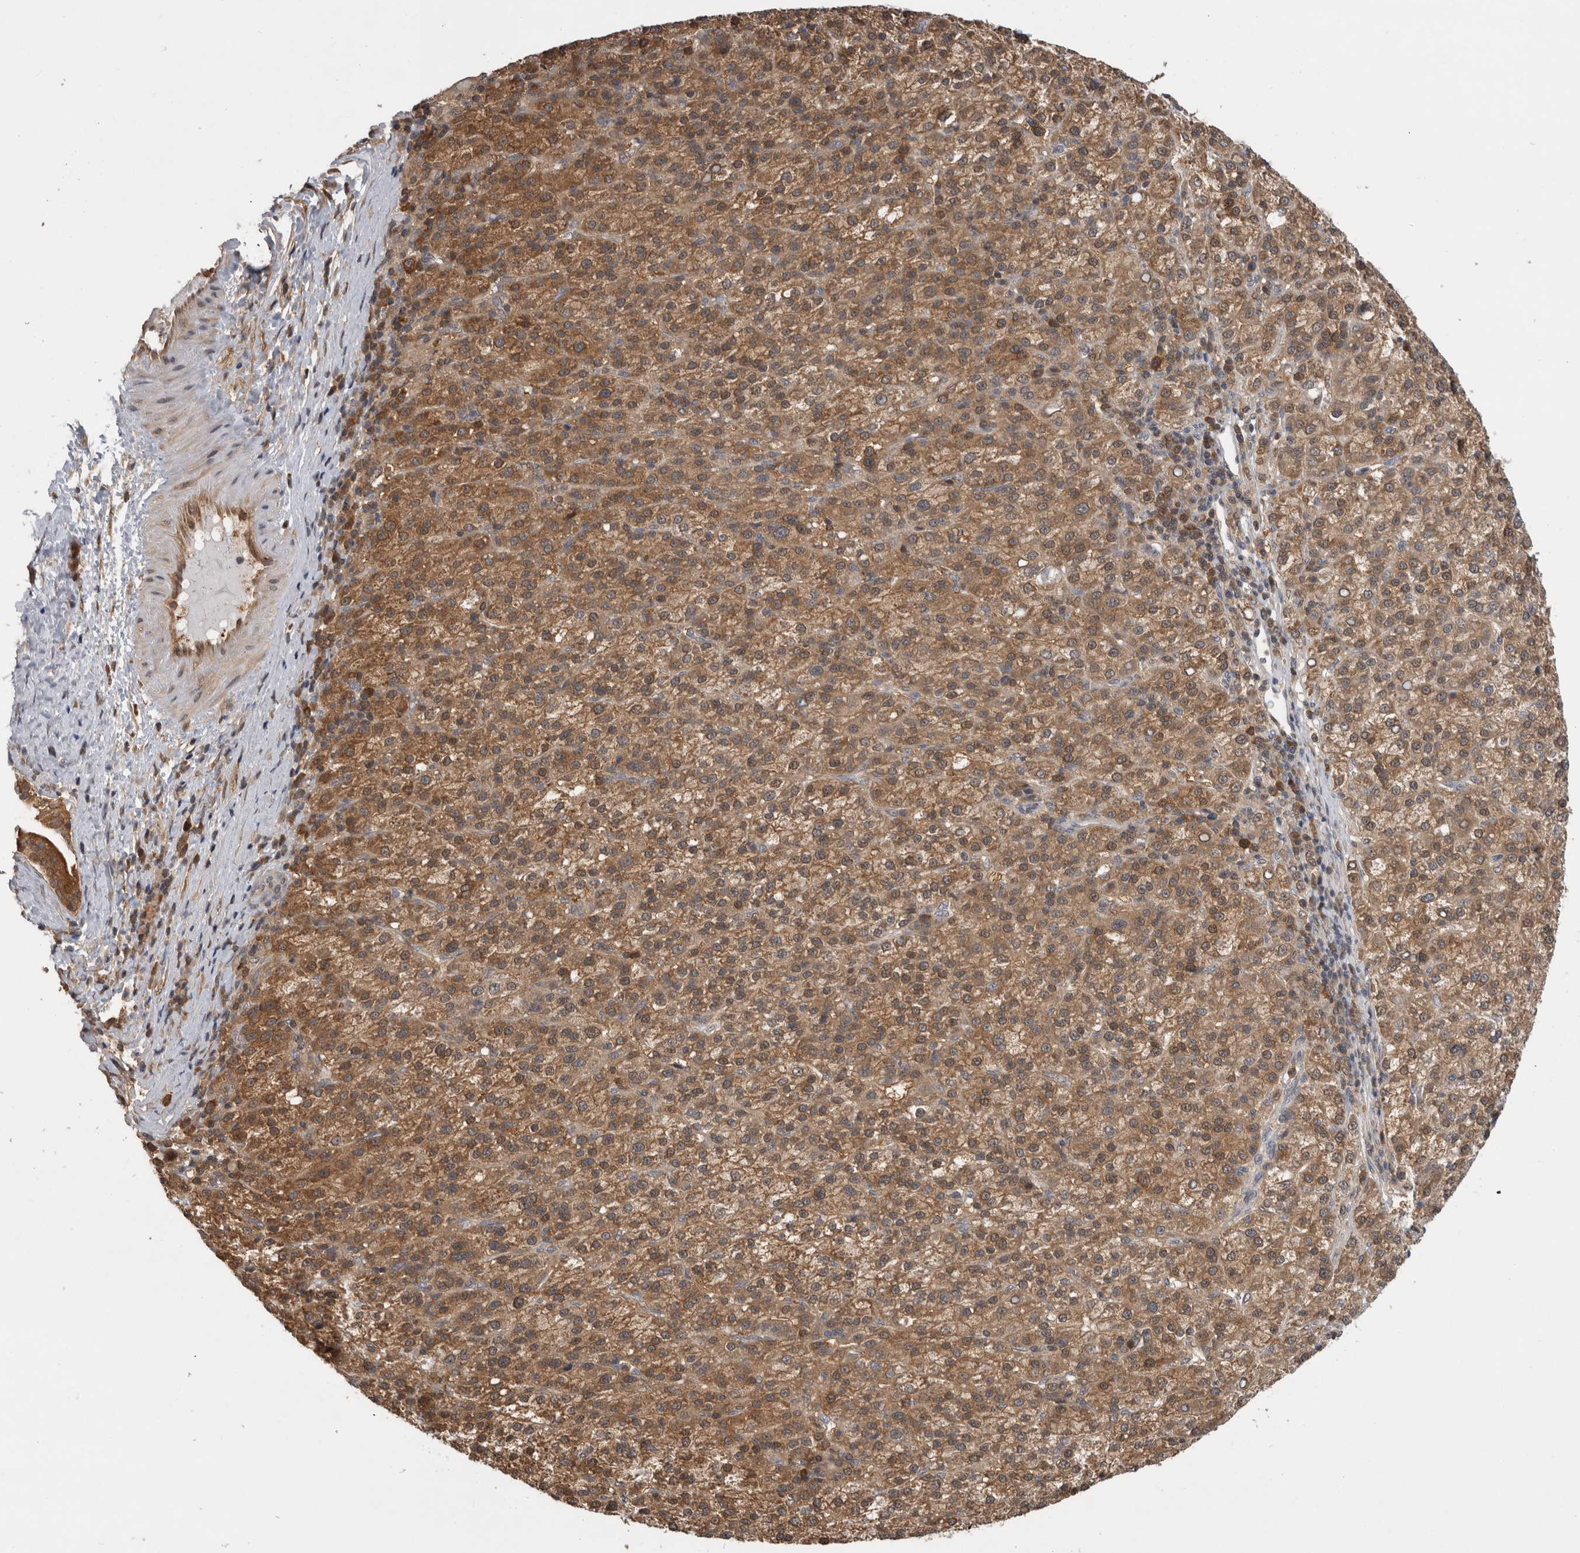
{"staining": {"intensity": "moderate", "quantity": ">75%", "location": "cytoplasmic/membranous"}, "tissue": "liver cancer", "cell_type": "Tumor cells", "image_type": "cancer", "snomed": [{"axis": "morphology", "description": "Carcinoma, Hepatocellular, NOS"}, {"axis": "topography", "description": "Liver"}], "caption": "Immunohistochemistry histopathology image of human liver cancer (hepatocellular carcinoma) stained for a protein (brown), which demonstrates medium levels of moderate cytoplasmic/membranous staining in about >75% of tumor cells.", "gene": "ASTN2", "patient": {"sex": "female", "age": 58}}